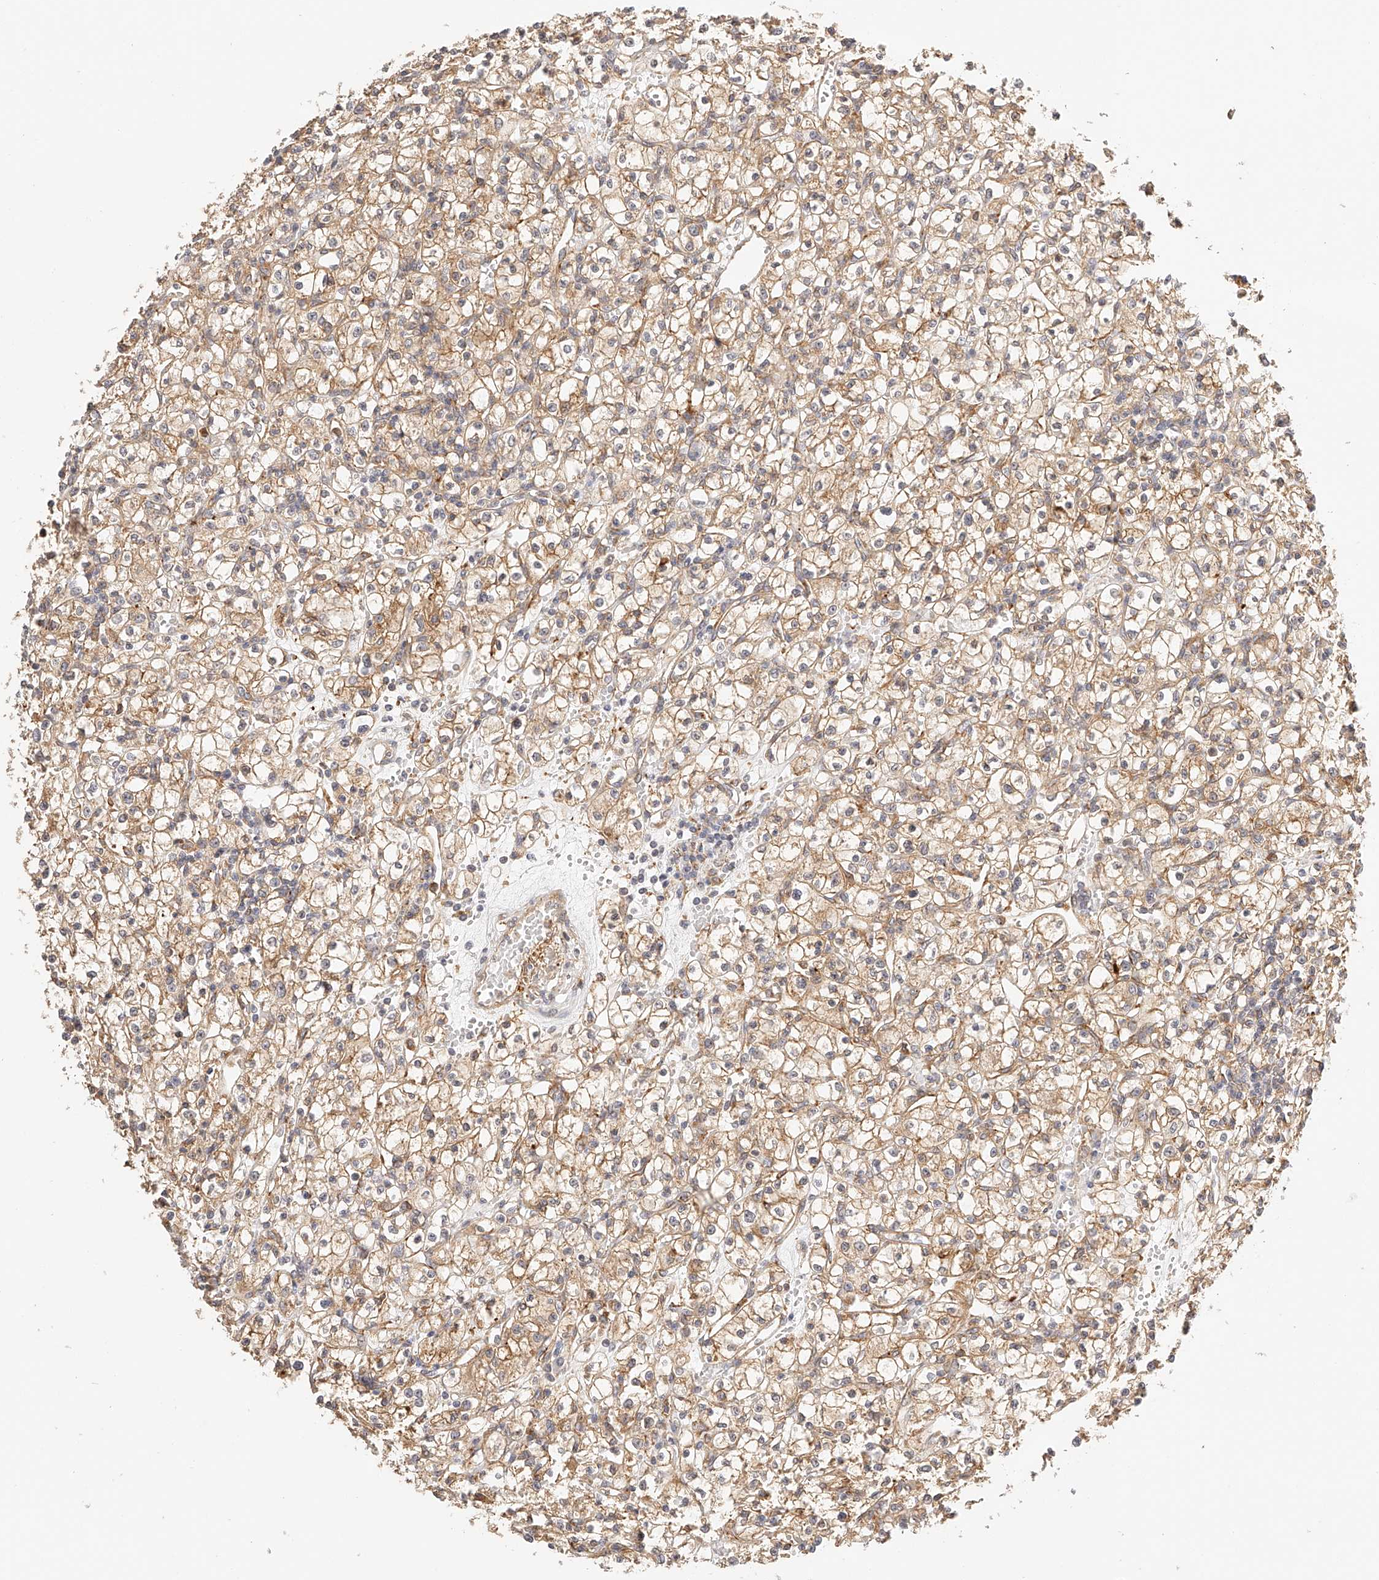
{"staining": {"intensity": "moderate", "quantity": ">75%", "location": "cytoplasmic/membranous"}, "tissue": "renal cancer", "cell_type": "Tumor cells", "image_type": "cancer", "snomed": [{"axis": "morphology", "description": "Adenocarcinoma, NOS"}, {"axis": "topography", "description": "Kidney"}], "caption": "Renal adenocarcinoma was stained to show a protein in brown. There is medium levels of moderate cytoplasmic/membranous staining in about >75% of tumor cells. The staining is performed using DAB brown chromogen to label protein expression. The nuclei are counter-stained blue using hematoxylin.", "gene": "SYNC", "patient": {"sex": "female", "age": 59}}